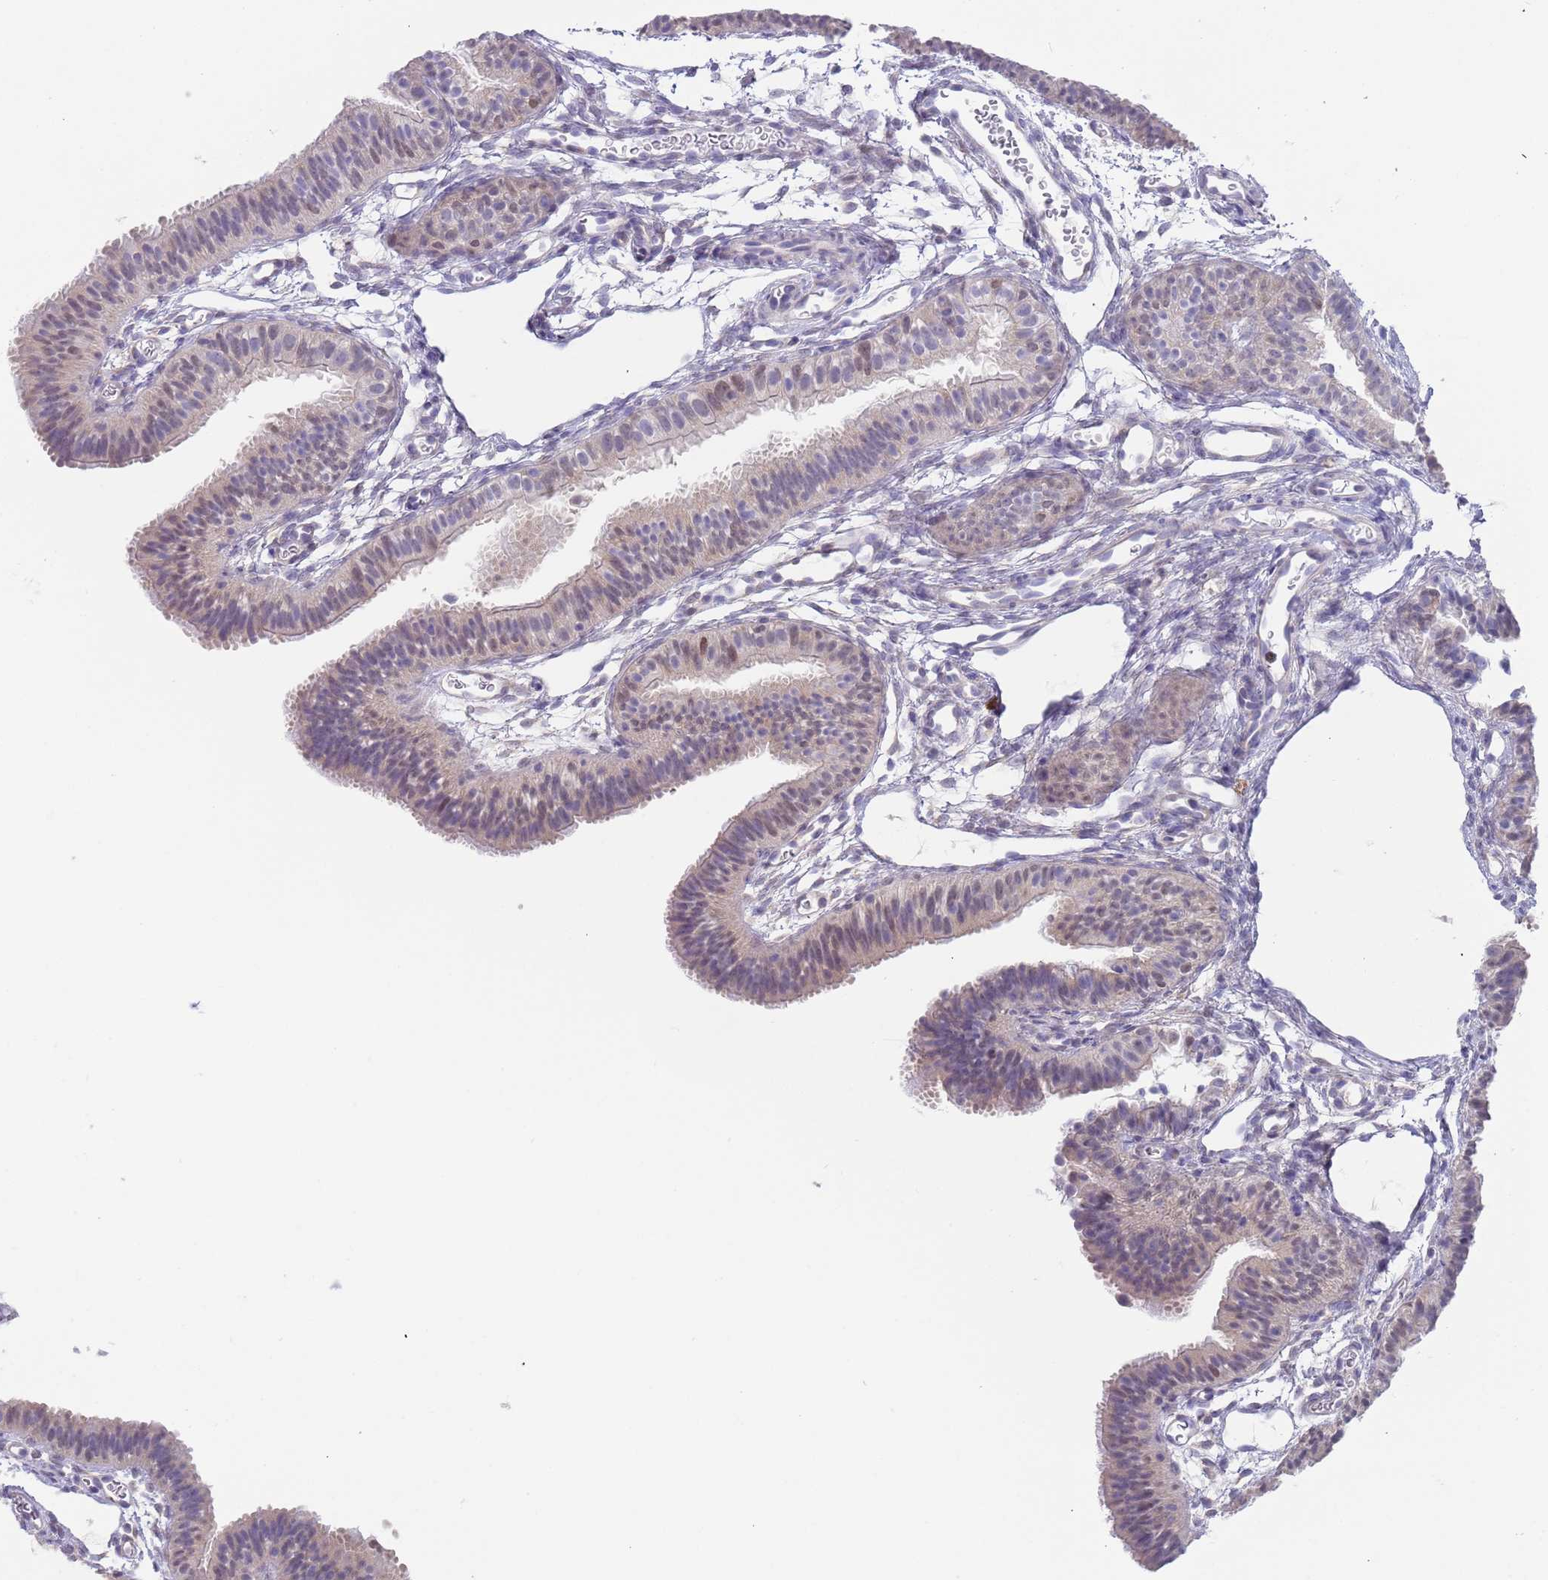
{"staining": {"intensity": "weak", "quantity": "<25%", "location": "cytoplasmic/membranous"}, "tissue": "fallopian tube", "cell_type": "Glandular cells", "image_type": "normal", "snomed": [{"axis": "morphology", "description": "Normal tissue, NOS"}, {"axis": "topography", "description": "Fallopian tube"}], "caption": "IHC of benign fallopian tube reveals no expression in glandular cells.", "gene": "TNRC6C", "patient": {"sex": "female", "age": 35}}